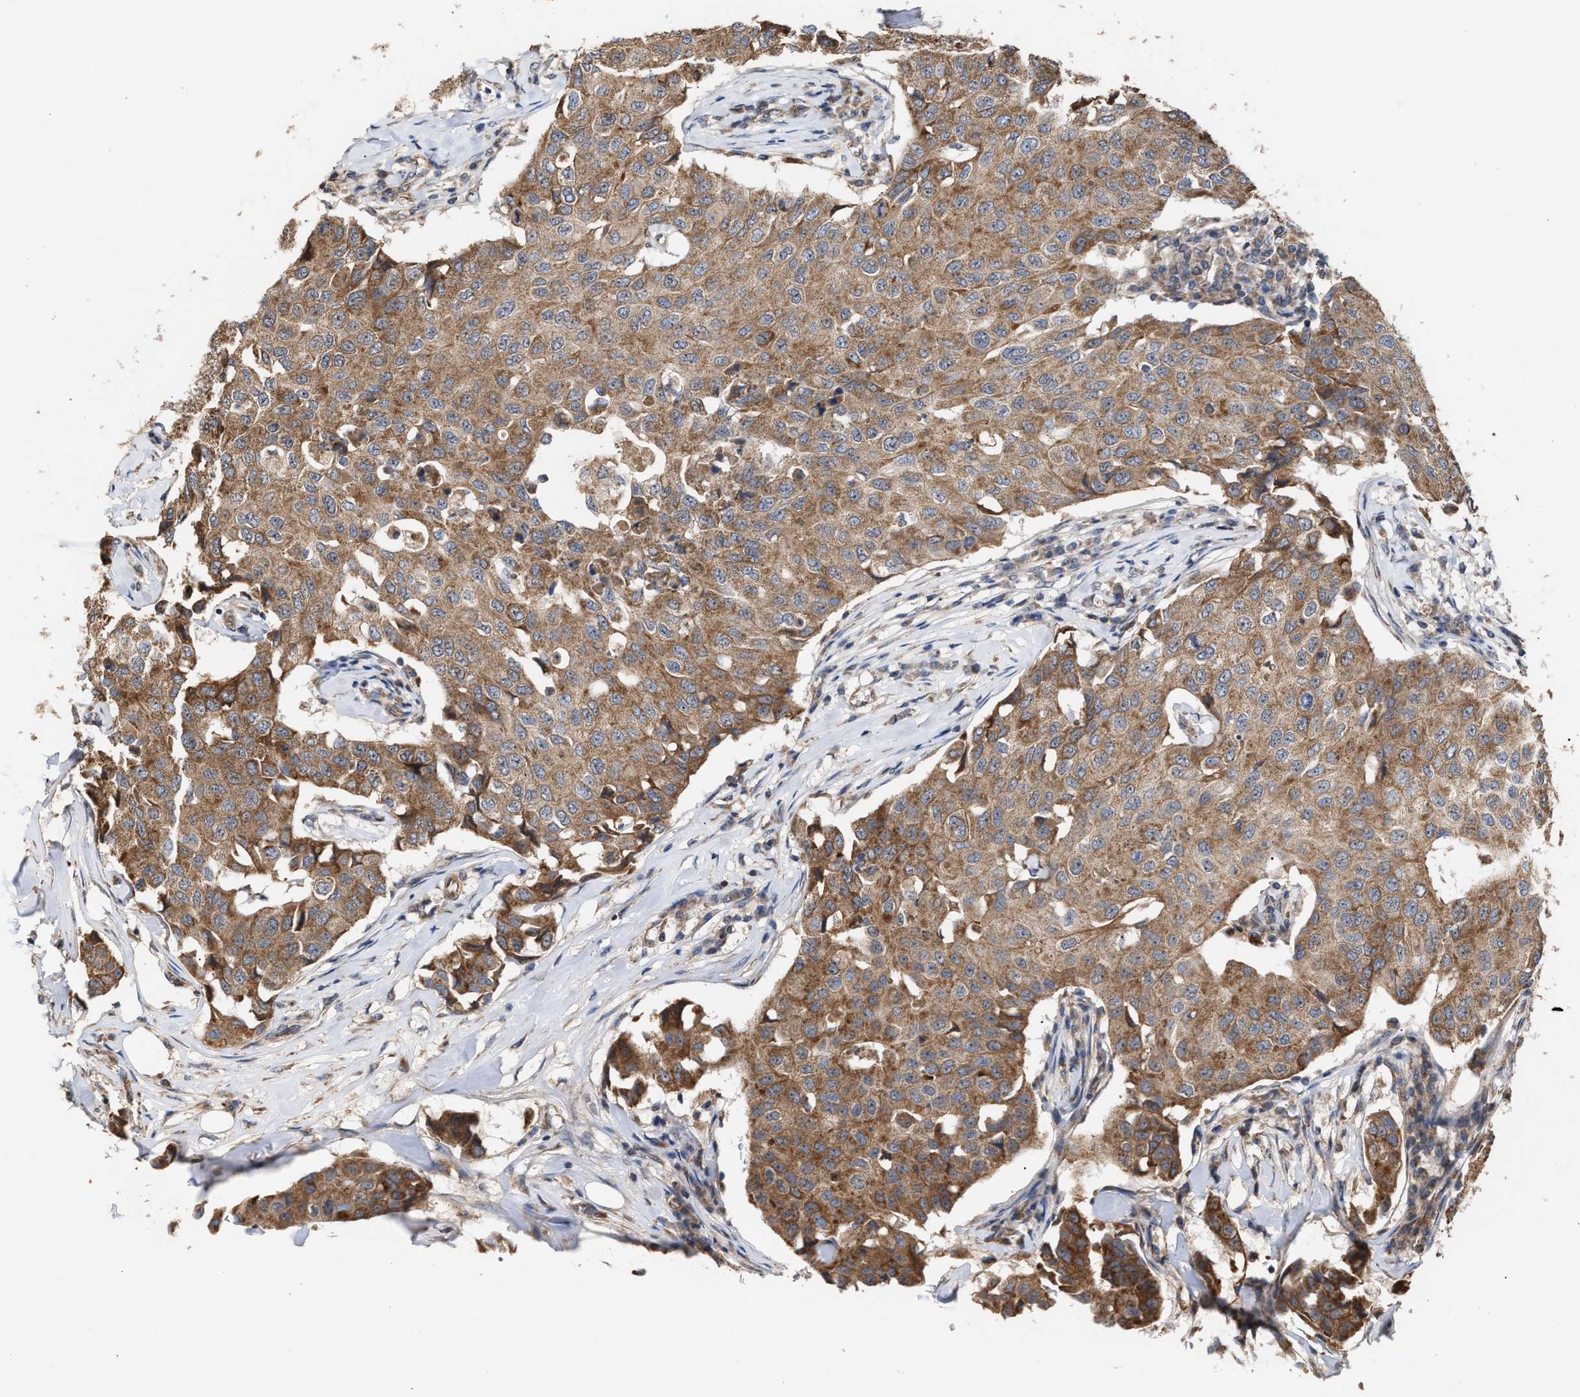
{"staining": {"intensity": "moderate", "quantity": ">75%", "location": "cytoplasmic/membranous"}, "tissue": "breast cancer", "cell_type": "Tumor cells", "image_type": "cancer", "snomed": [{"axis": "morphology", "description": "Duct carcinoma"}, {"axis": "topography", "description": "Breast"}], "caption": "Breast cancer stained for a protein (brown) reveals moderate cytoplasmic/membranous positive positivity in approximately >75% of tumor cells.", "gene": "EXOSC2", "patient": {"sex": "female", "age": 80}}